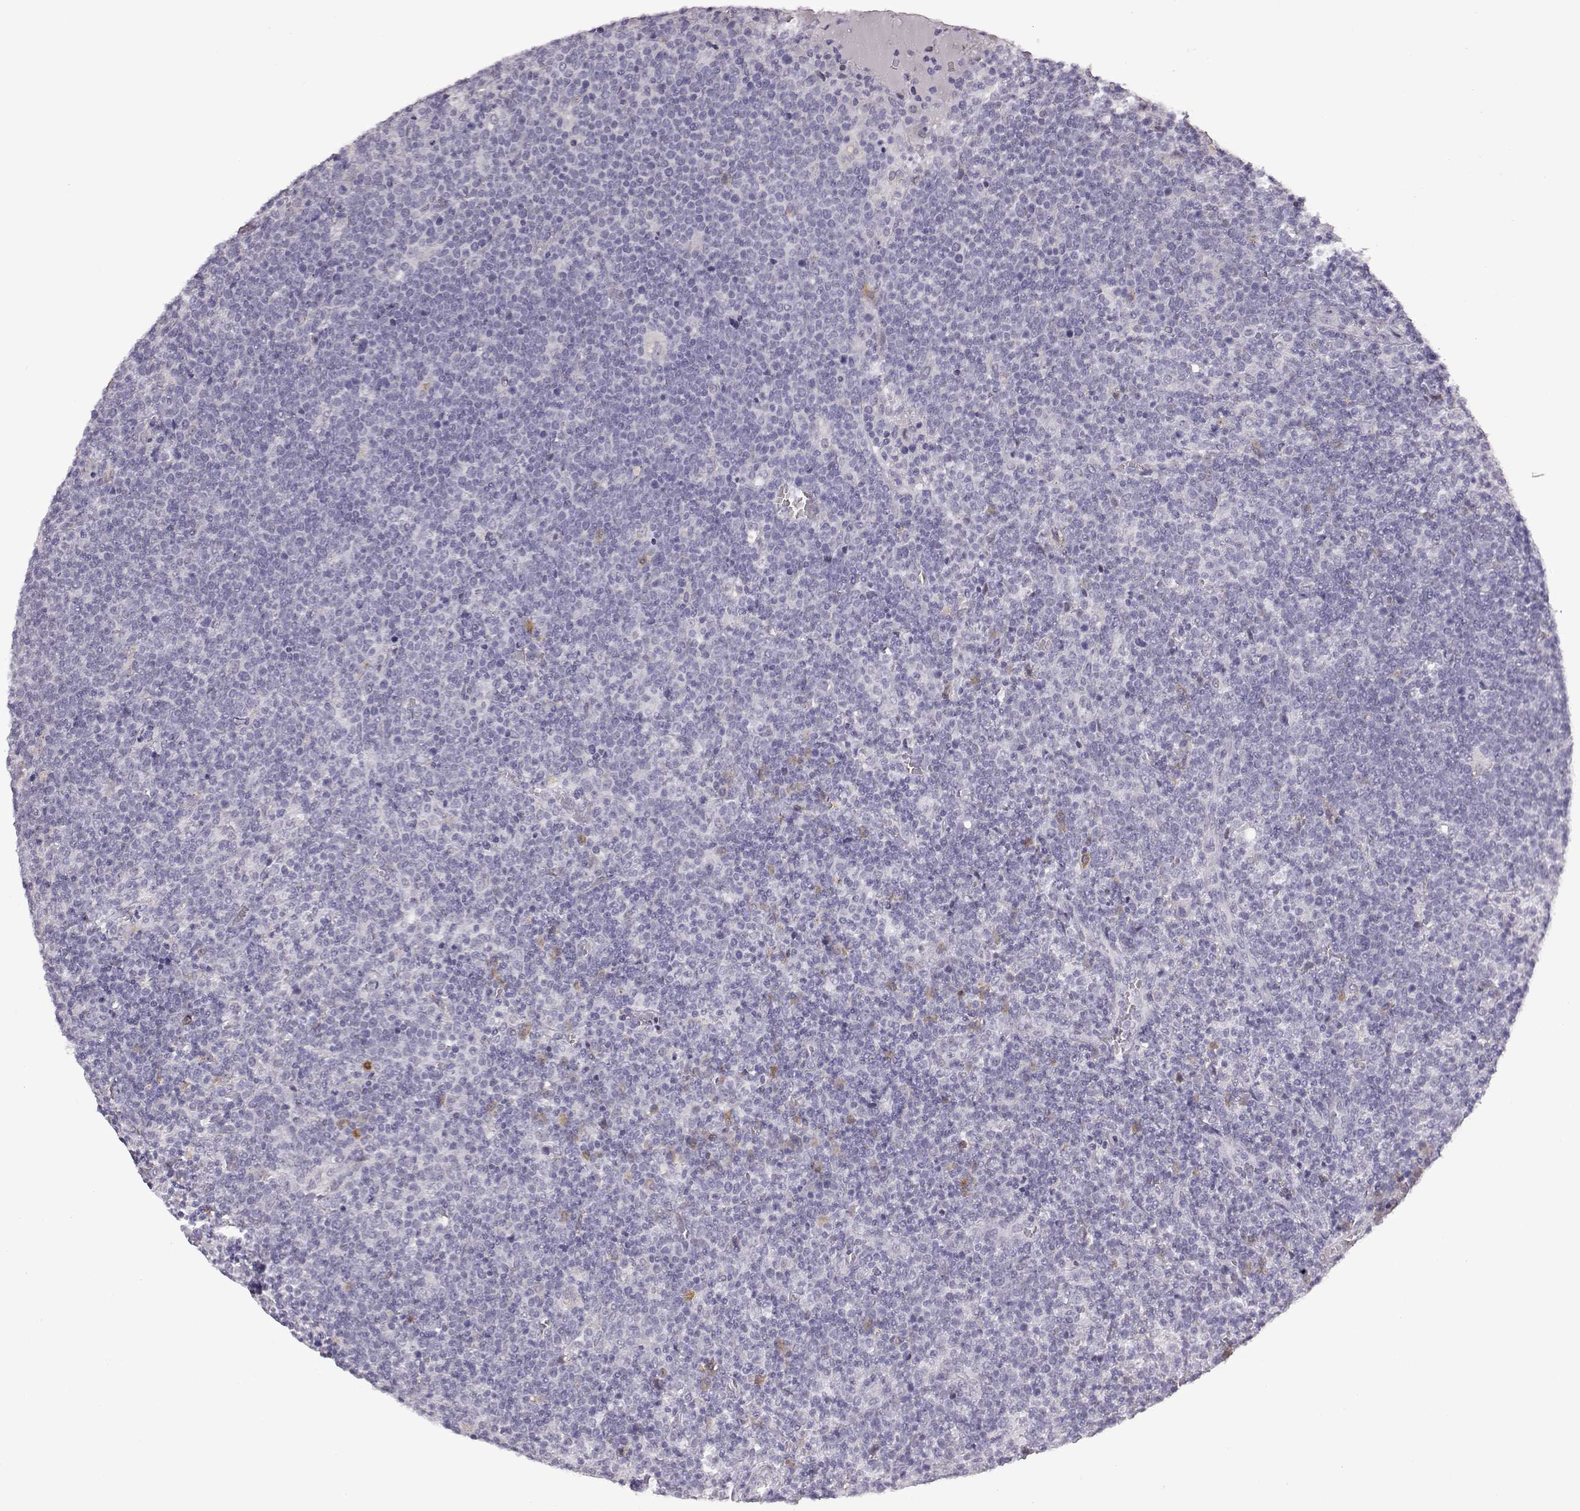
{"staining": {"intensity": "negative", "quantity": "none", "location": "none"}, "tissue": "lymphoma", "cell_type": "Tumor cells", "image_type": "cancer", "snomed": [{"axis": "morphology", "description": "Malignant lymphoma, non-Hodgkin's type, High grade"}, {"axis": "topography", "description": "Lymph node"}], "caption": "Histopathology image shows no significant protein expression in tumor cells of lymphoma. (DAB (3,3'-diaminobenzidine) immunohistochemistry (IHC) visualized using brightfield microscopy, high magnification).", "gene": "VGF", "patient": {"sex": "male", "age": 61}}